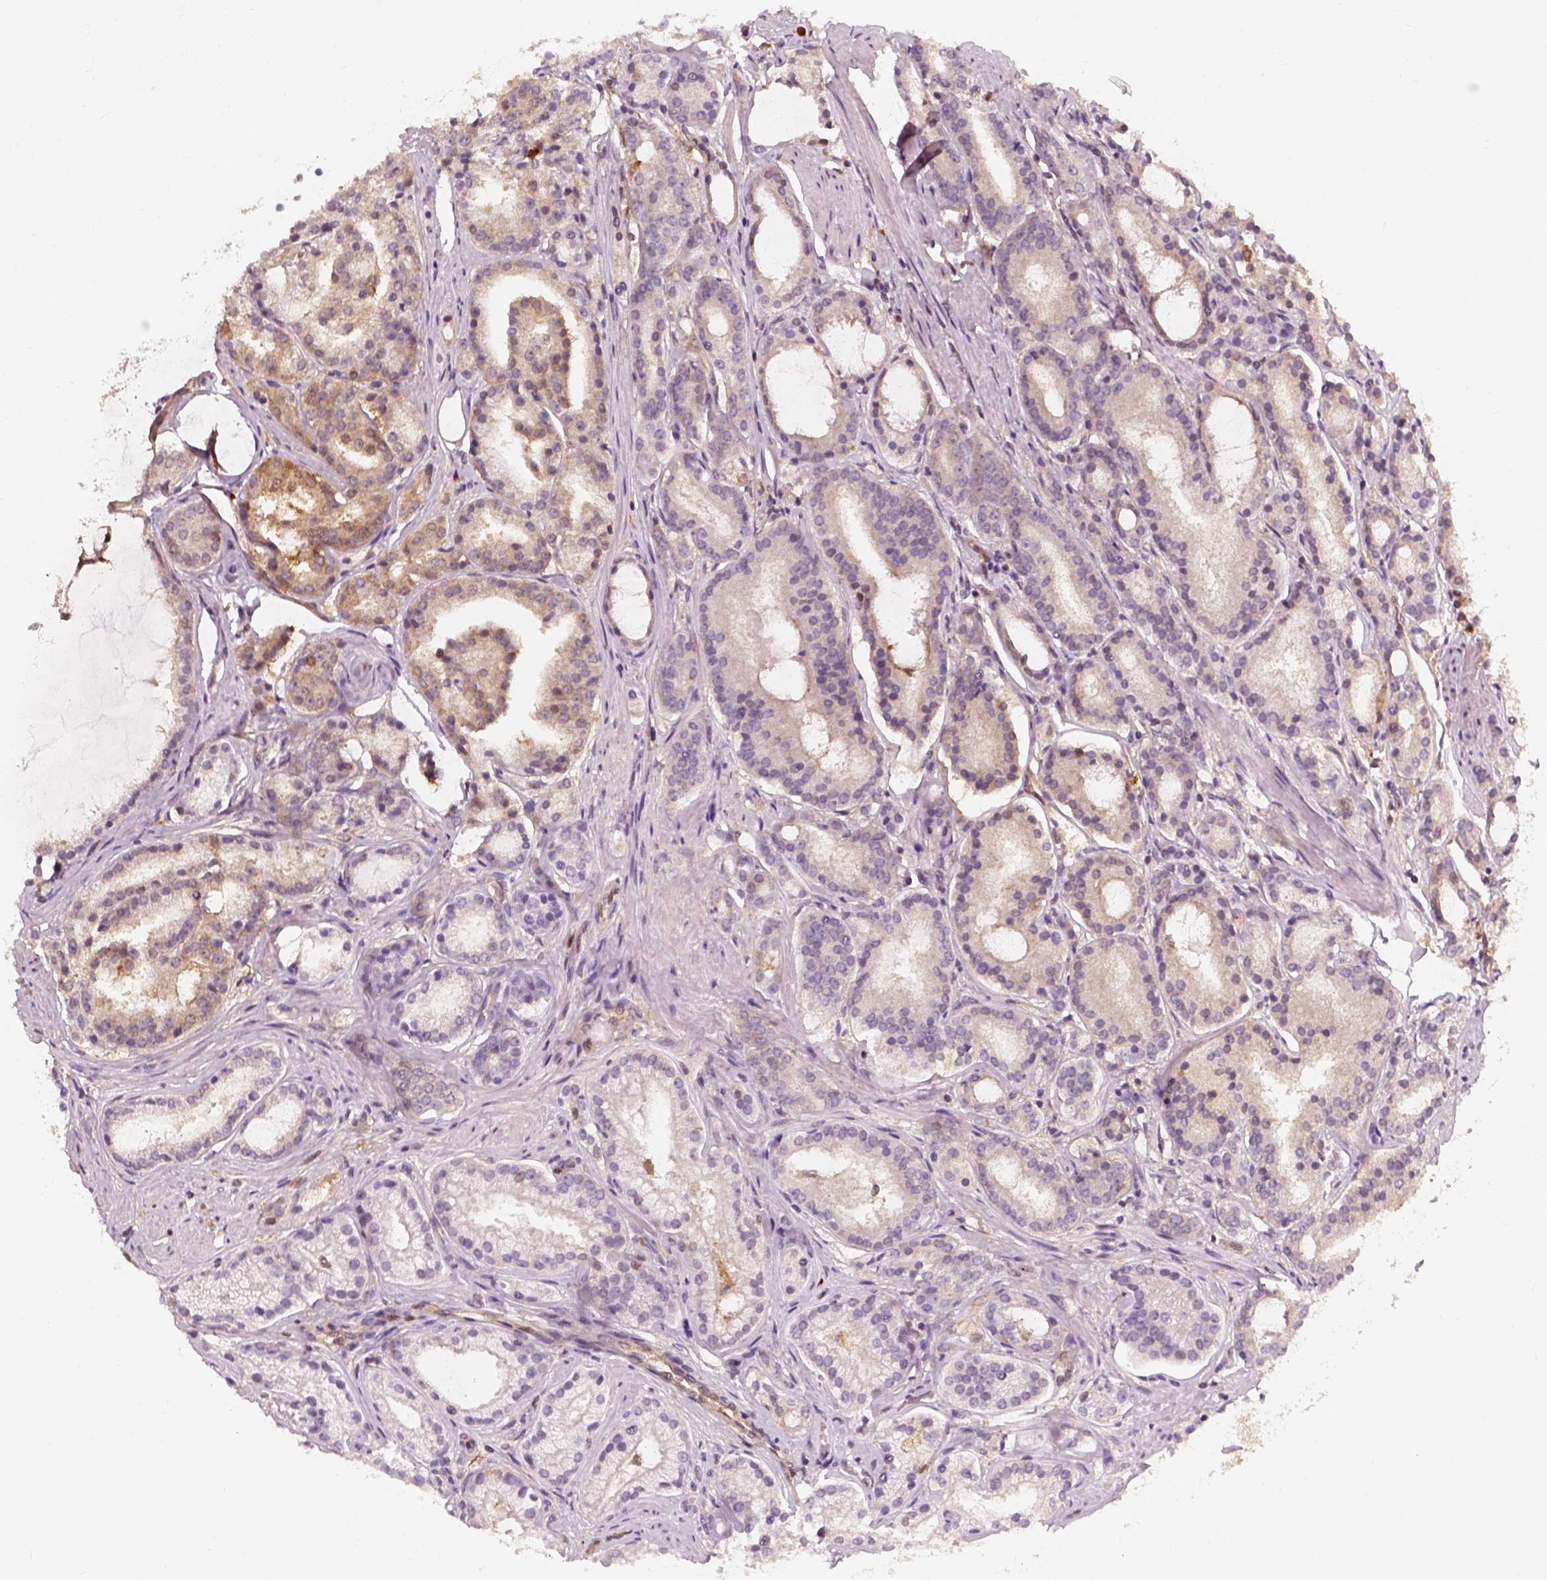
{"staining": {"intensity": "moderate", "quantity": "<25%", "location": "cytoplasmic/membranous"}, "tissue": "prostate cancer", "cell_type": "Tumor cells", "image_type": "cancer", "snomed": [{"axis": "morphology", "description": "Adenocarcinoma, High grade"}, {"axis": "topography", "description": "Prostate"}], "caption": "Immunohistochemical staining of human prostate cancer (adenocarcinoma (high-grade)) demonstrates moderate cytoplasmic/membranous protein expression in about <25% of tumor cells.", "gene": "SQSTM1", "patient": {"sex": "male", "age": 63}}